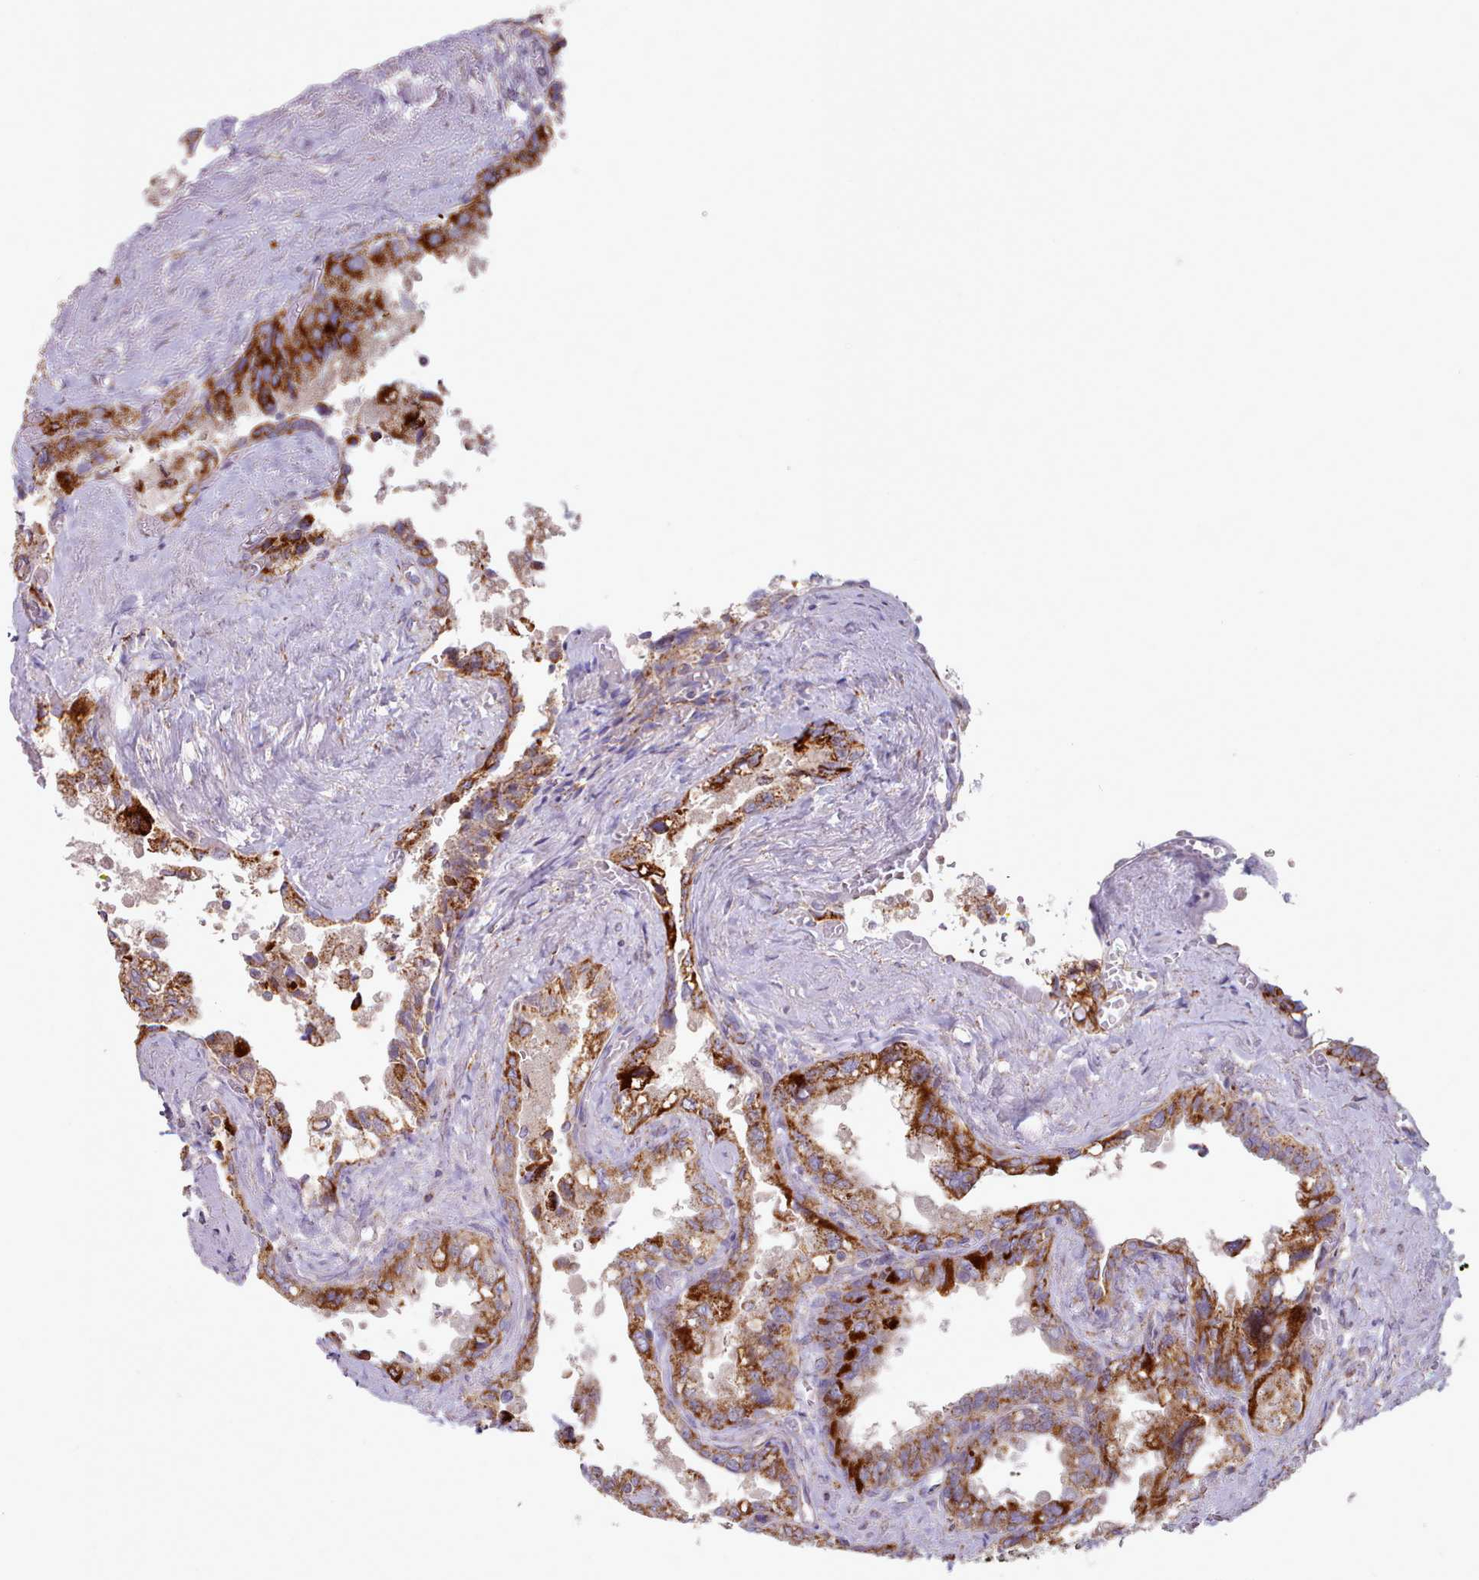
{"staining": {"intensity": "strong", "quantity": ">75%", "location": "cytoplasmic/membranous"}, "tissue": "seminal vesicle", "cell_type": "Glandular cells", "image_type": "normal", "snomed": [{"axis": "morphology", "description": "Normal tissue, NOS"}, {"axis": "topography", "description": "Seminal veicle"}, {"axis": "topography", "description": "Peripheral nerve tissue"}], "caption": "High-power microscopy captured an immunohistochemistry photomicrograph of unremarkable seminal vesicle, revealing strong cytoplasmic/membranous positivity in about >75% of glandular cells. The staining is performed using DAB (3,3'-diaminobenzidine) brown chromogen to label protein expression. The nuclei are counter-stained blue using hematoxylin.", "gene": "HSDL2", "patient": {"sex": "male", "age": 60}}